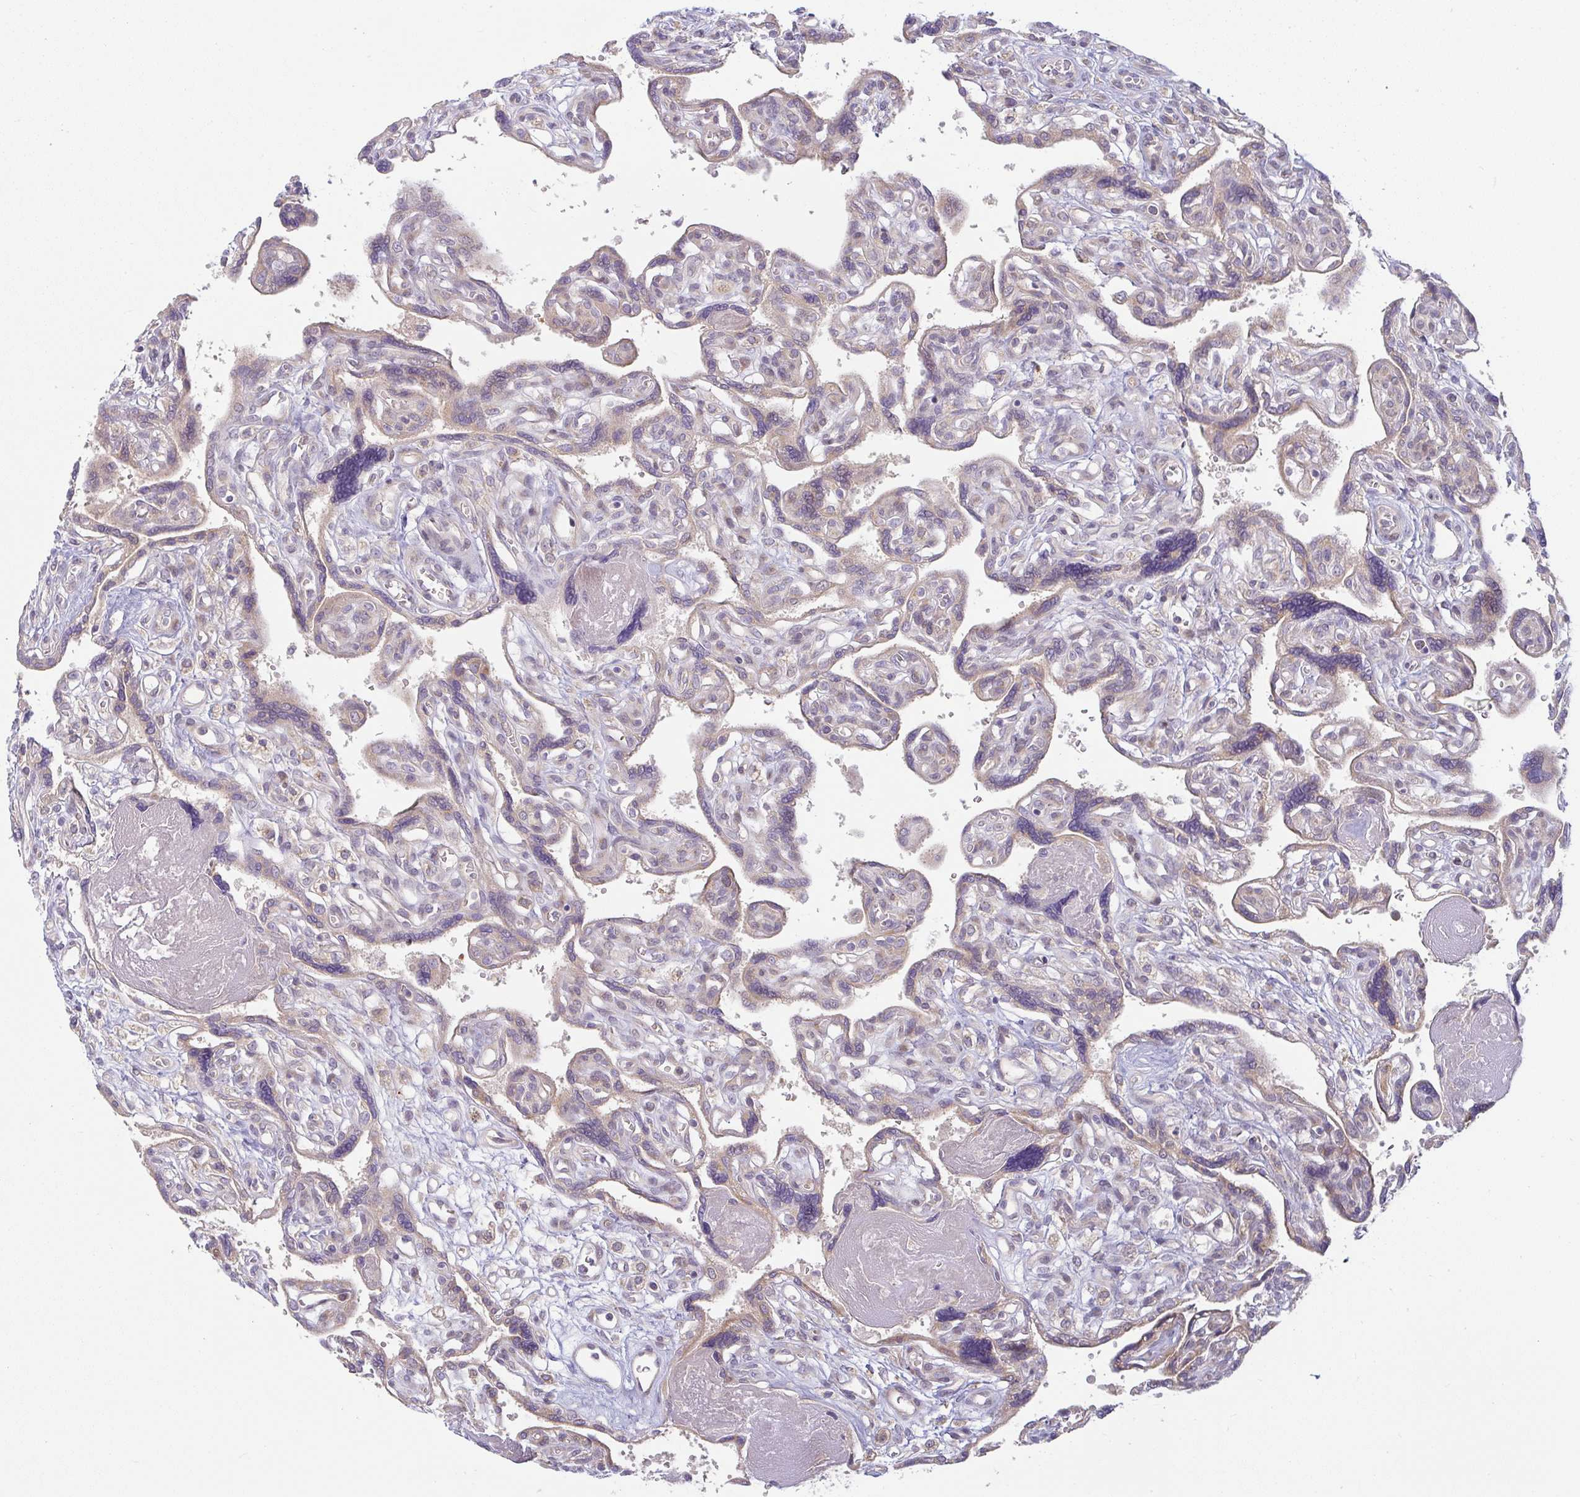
{"staining": {"intensity": "moderate", "quantity": ">75%", "location": "cytoplasmic/membranous"}, "tissue": "placenta", "cell_type": "Trophoblastic cells", "image_type": "normal", "snomed": [{"axis": "morphology", "description": "Normal tissue, NOS"}, {"axis": "topography", "description": "Placenta"}], "caption": "Brown immunohistochemical staining in benign human placenta demonstrates moderate cytoplasmic/membranous expression in about >75% of trophoblastic cells.", "gene": "MOB1A", "patient": {"sex": "female", "age": 39}}